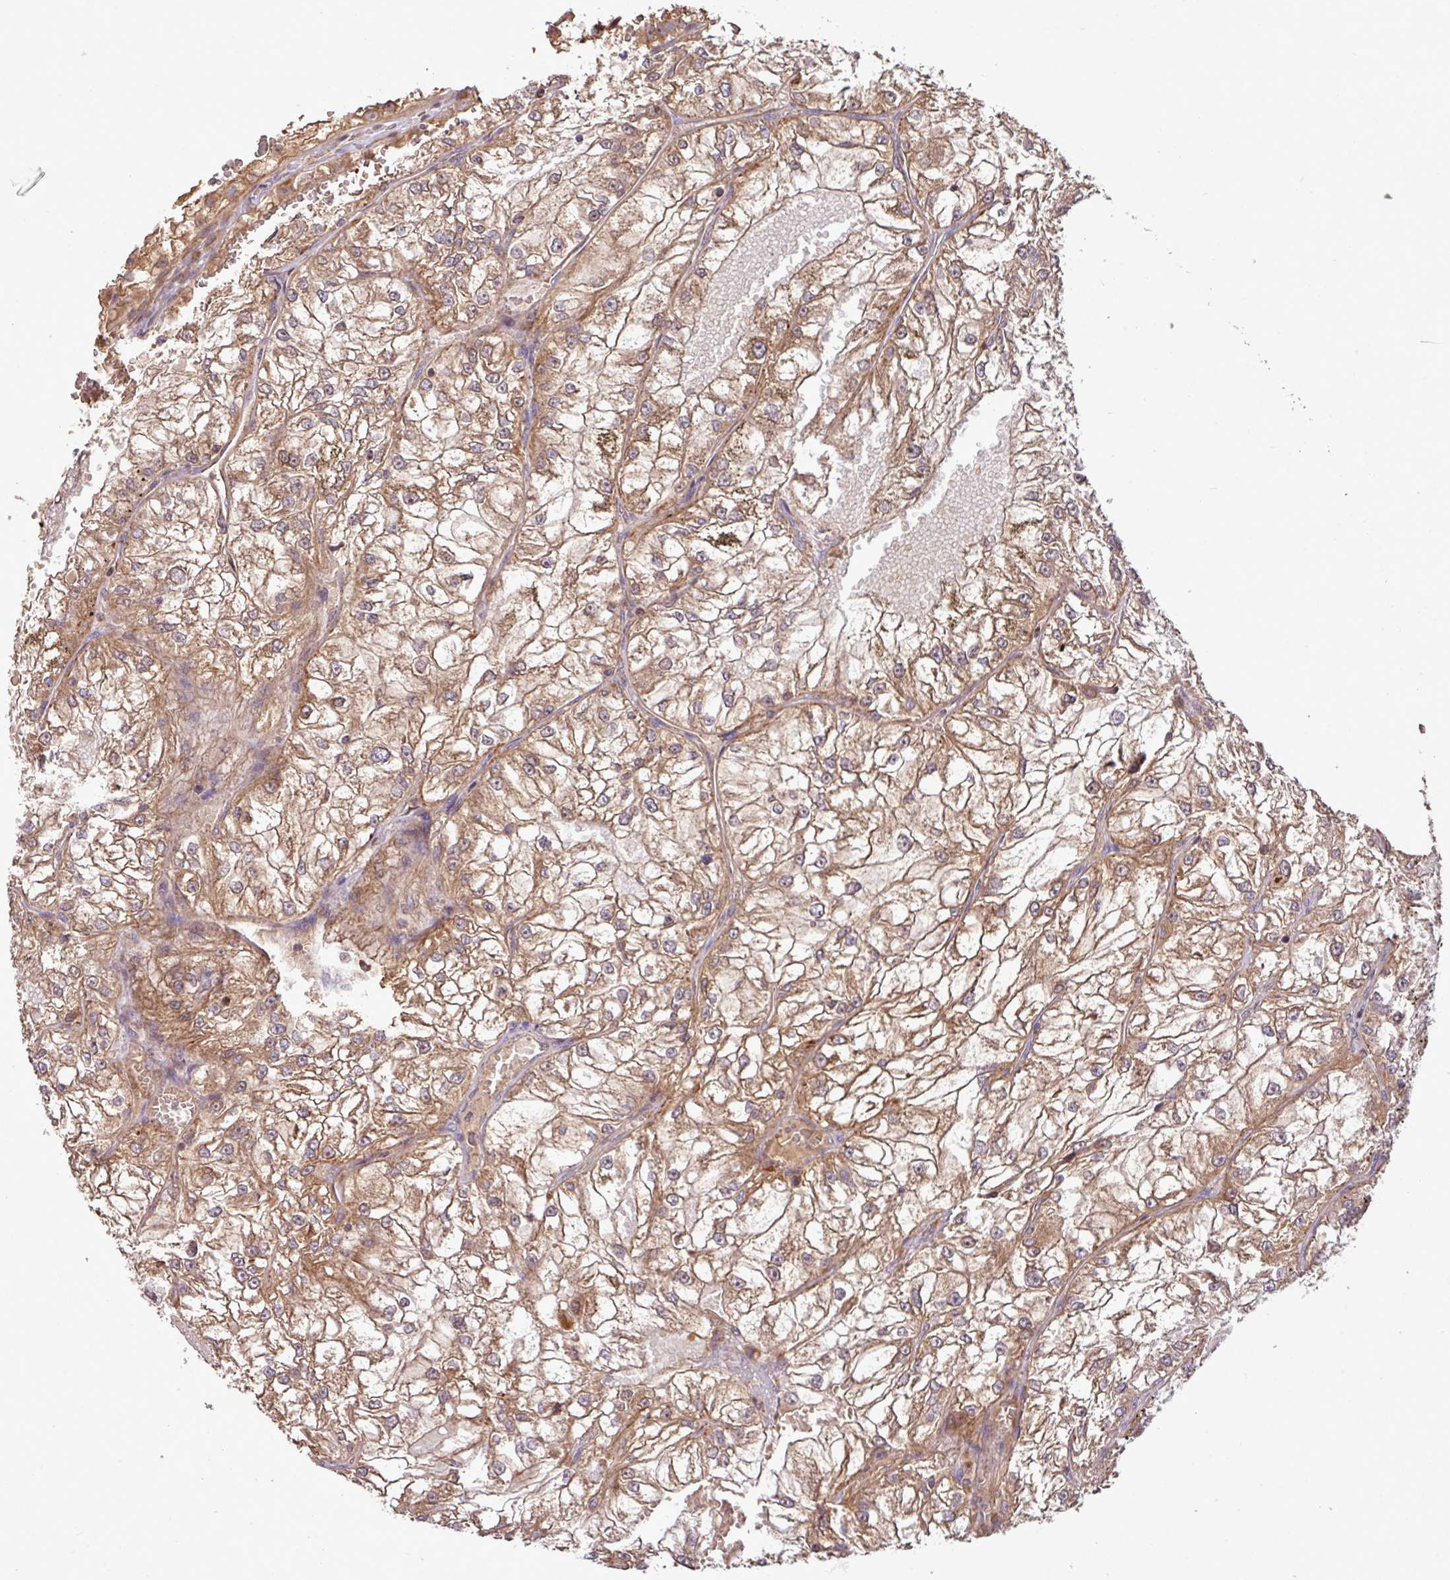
{"staining": {"intensity": "moderate", "quantity": ">75%", "location": "cytoplasmic/membranous"}, "tissue": "renal cancer", "cell_type": "Tumor cells", "image_type": "cancer", "snomed": [{"axis": "morphology", "description": "Adenocarcinoma, NOS"}, {"axis": "topography", "description": "Kidney"}], "caption": "Tumor cells display medium levels of moderate cytoplasmic/membranous expression in about >75% of cells in human renal adenocarcinoma.", "gene": "YPEL3", "patient": {"sex": "female", "age": 72}}